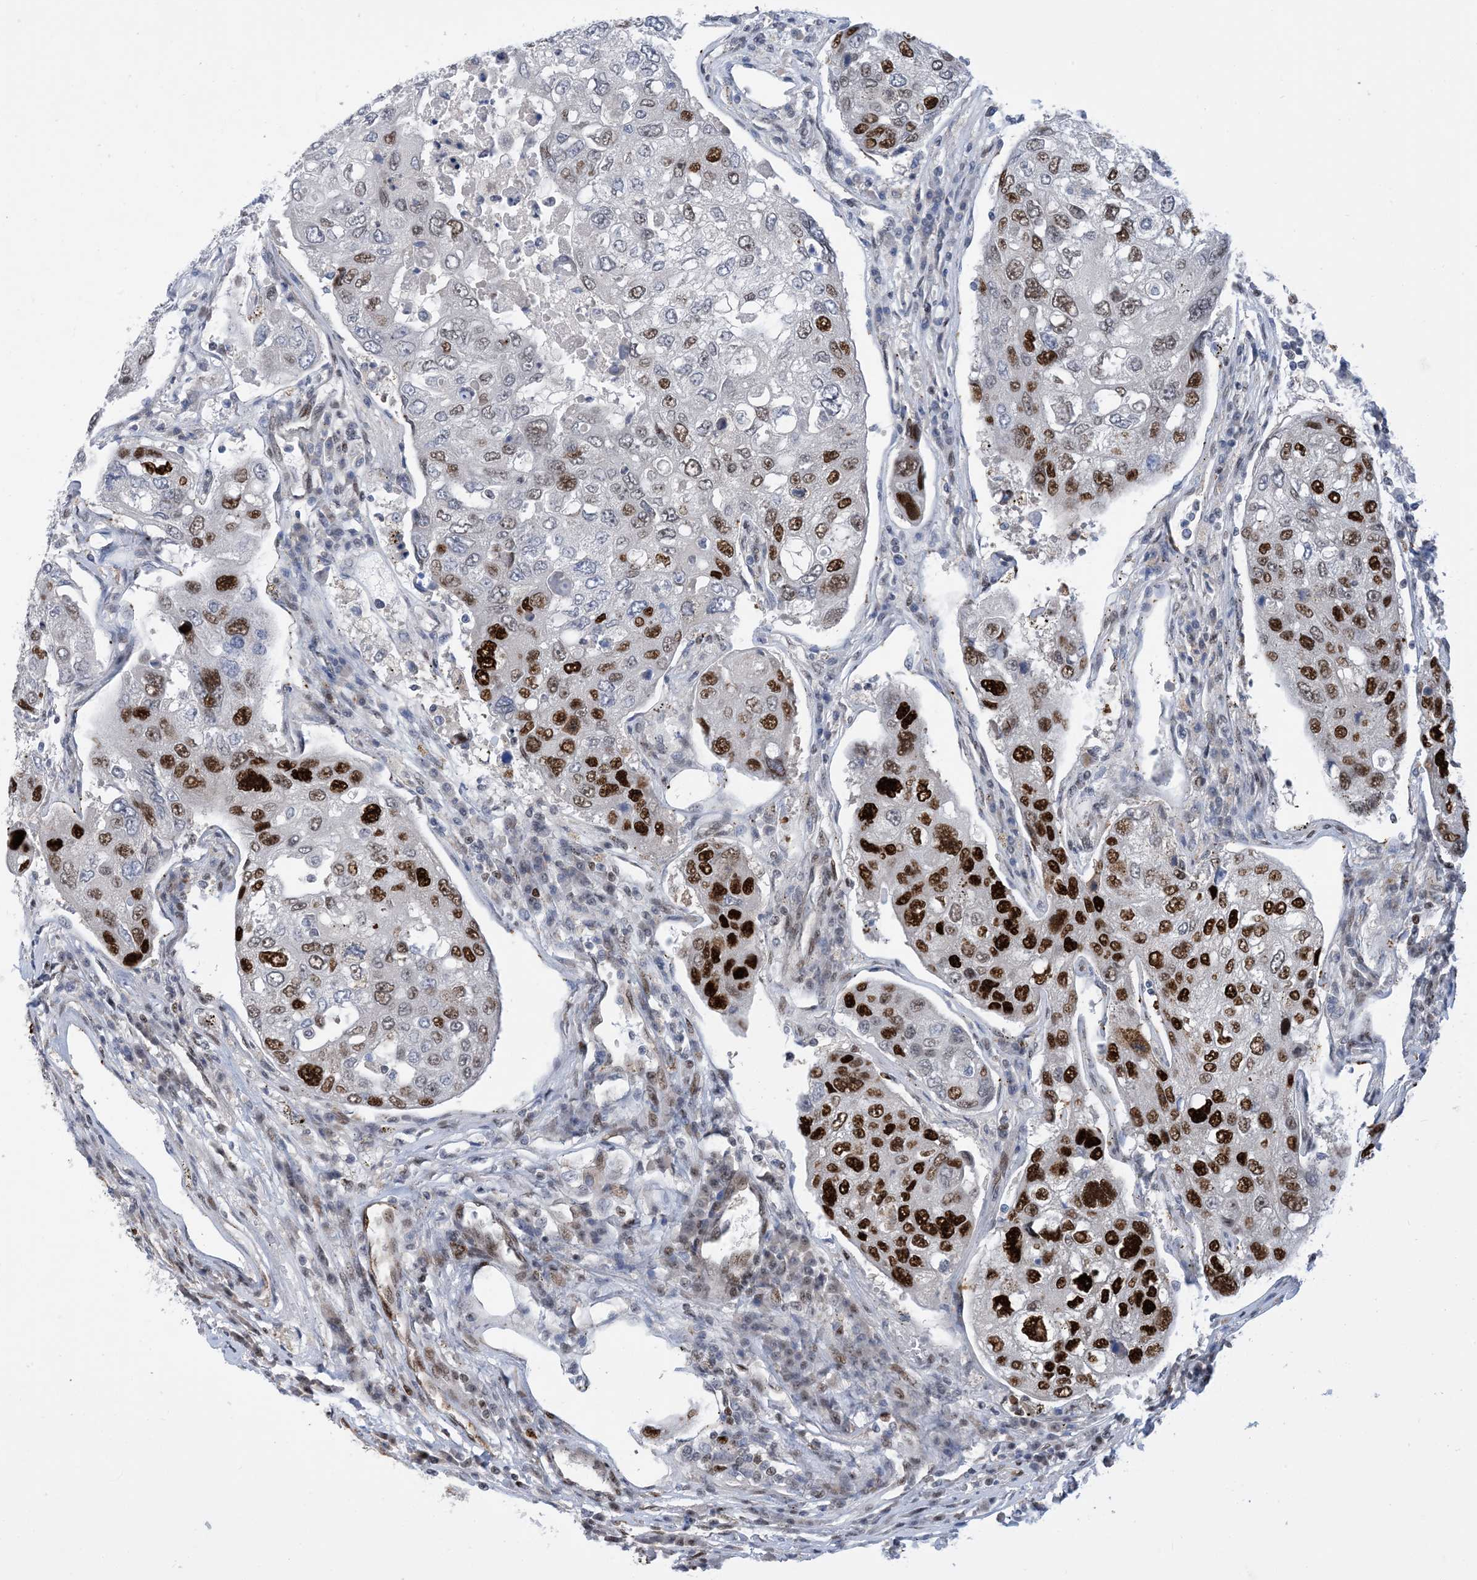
{"staining": {"intensity": "strong", "quantity": "25%-75%", "location": "nuclear"}, "tissue": "urothelial cancer", "cell_type": "Tumor cells", "image_type": "cancer", "snomed": [{"axis": "morphology", "description": "Urothelial carcinoma, High grade"}, {"axis": "topography", "description": "Lymph node"}, {"axis": "topography", "description": "Urinary bladder"}], "caption": "Immunohistochemical staining of urothelial carcinoma (high-grade) demonstrates strong nuclear protein staining in about 25%-75% of tumor cells.", "gene": "TSPYL1", "patient": {"sex": "male", "age": 51}}